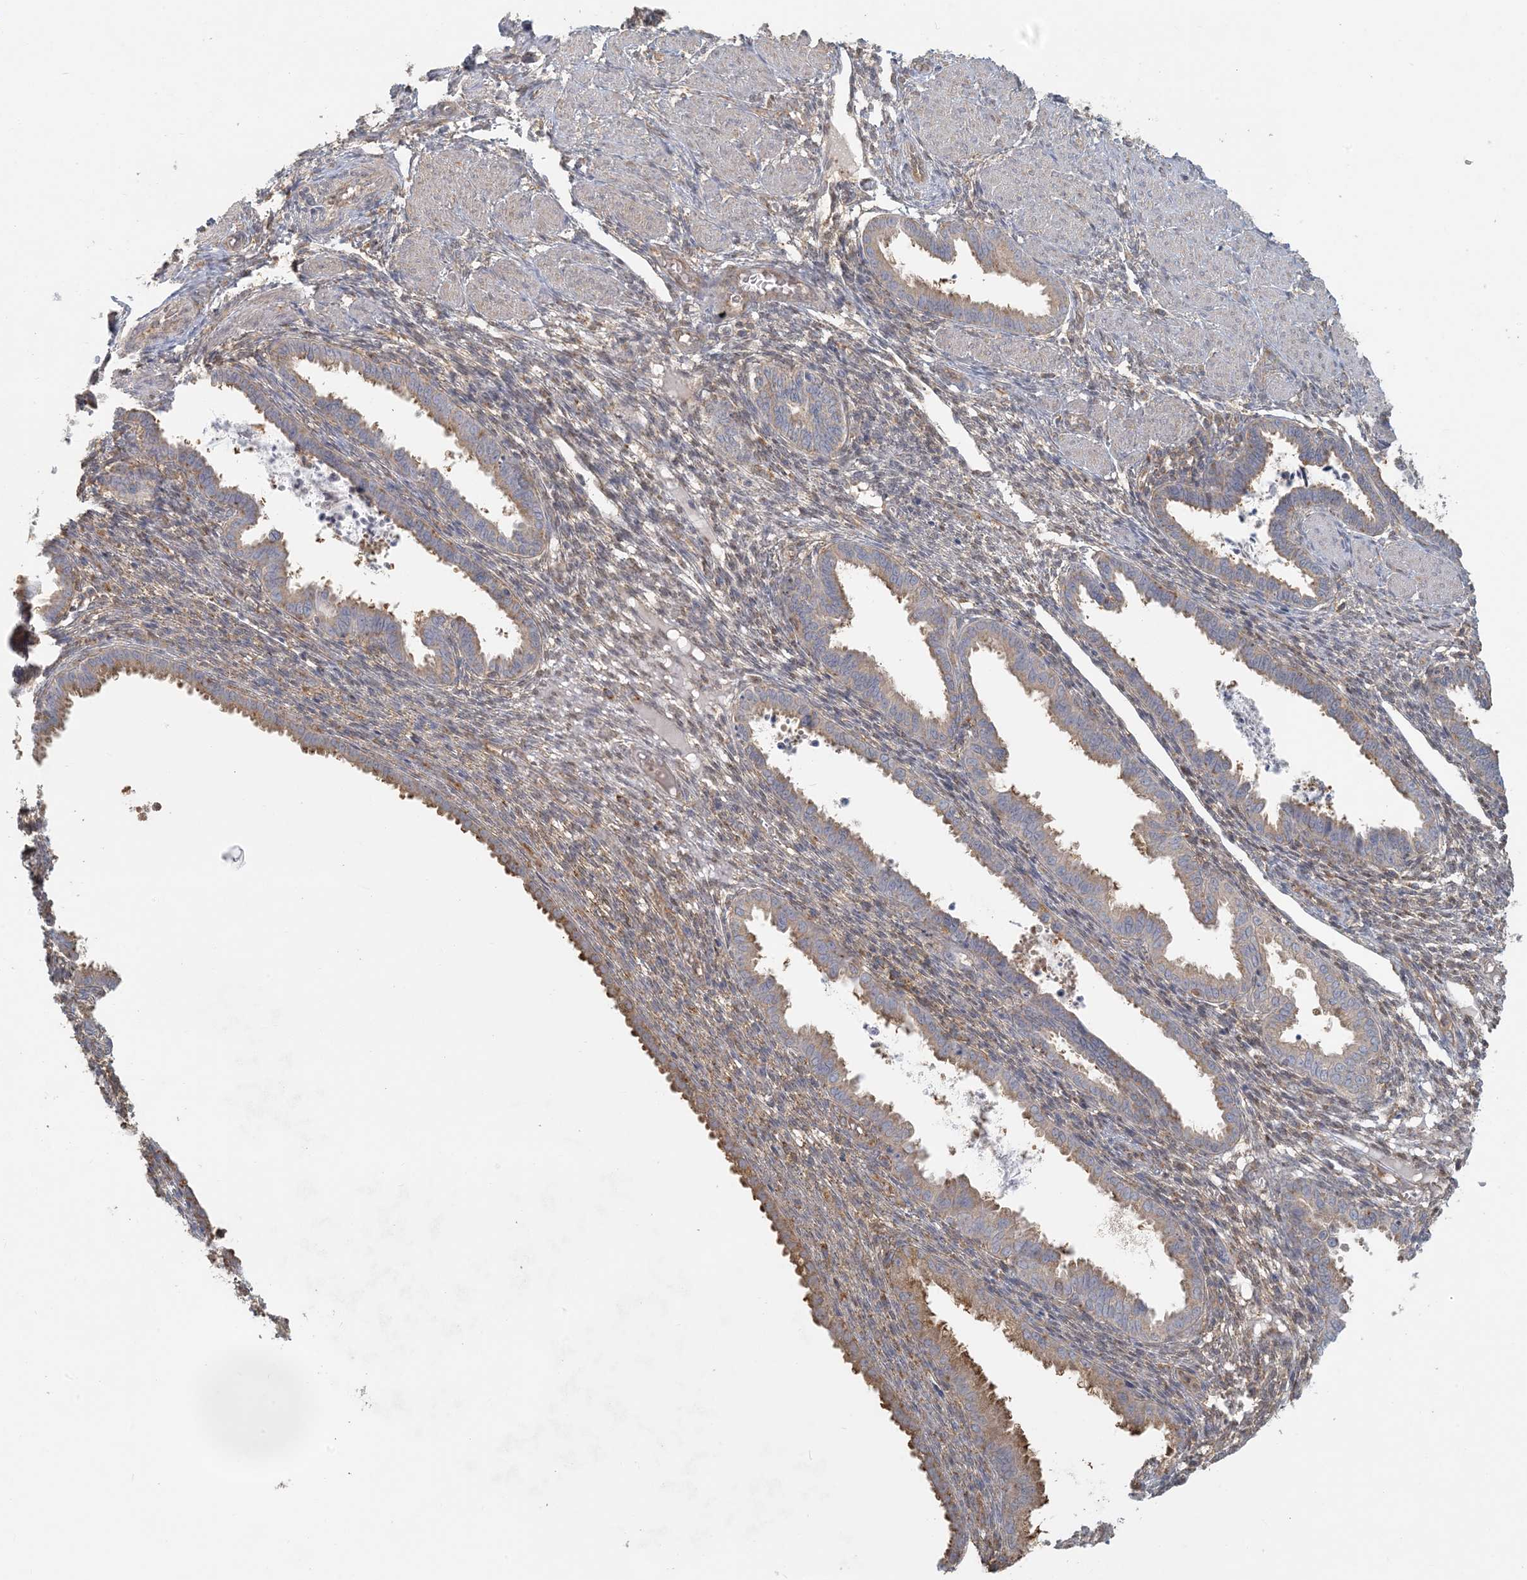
{"staining": {"intensity": "weak", "quantity": "<25%", "location": "cytoplasmic/membranous"}, "tissue": "endometrium", "cell_type": "Cells in endometrial stroma", "image_type": "normal", "snomed": [{"axis": "morphology", "description": "Normal tissue, NOS"}, {"axis": "topography", "description": "Endometrium"}], "caption": "High magnification brightfield microscopy of normal endometrium stained with DAB (brown) and counterstained with hematoxylin (blue): cells in endometrial stroma show no significant expression.", "gene": "HACL1", "patient": {"sex": "female", "age": 33}}